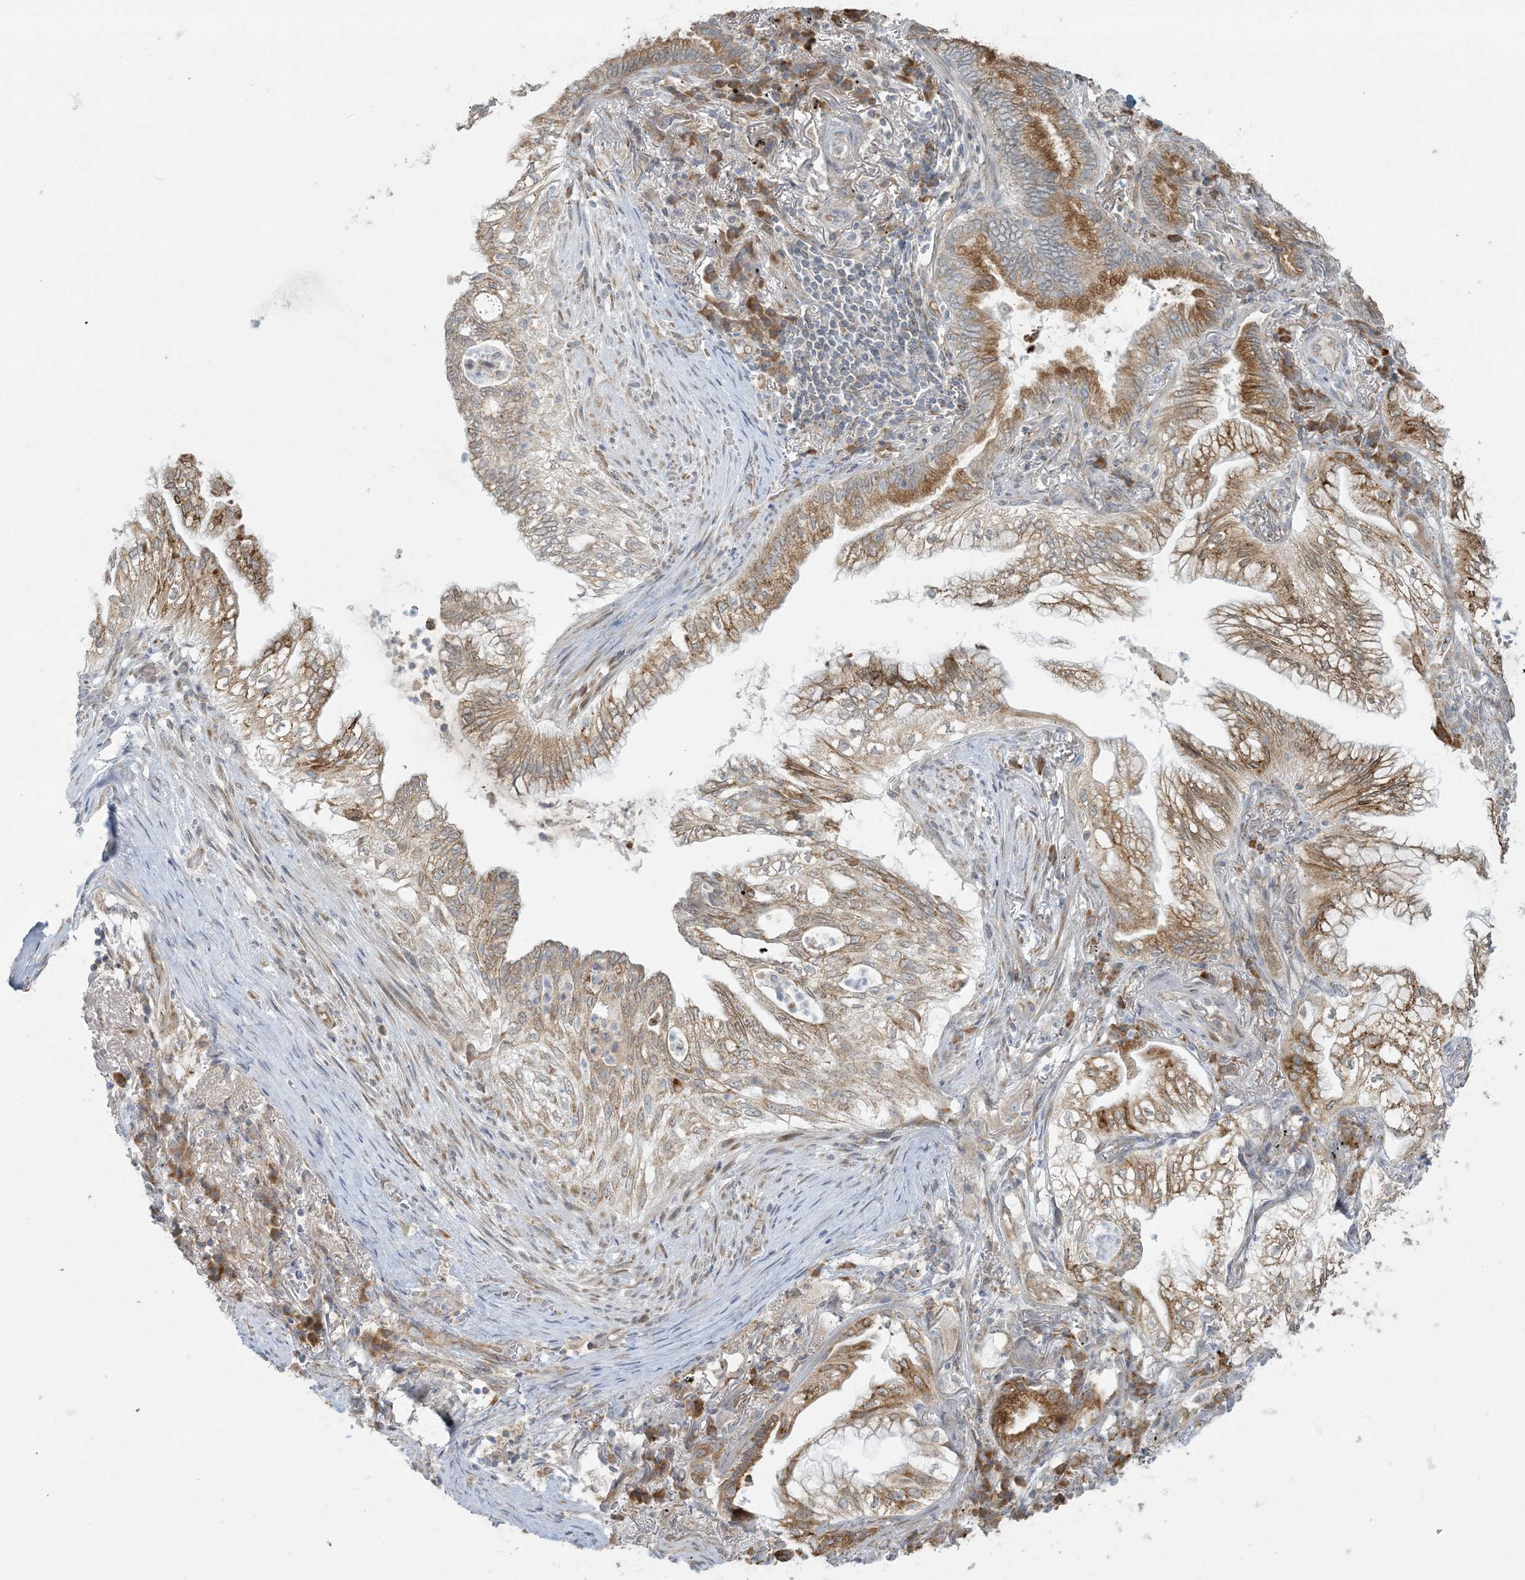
{"staining": {"intensity": "moderate", "quantity": "25%-75%", "location": "cytoplasmic/membranous"}, "tissue": "lung cancer", "cell_type": "Tumor cells", "image_type": "cancer", "snomed": [{"axis": "morphology", "description": "Adenocarcinoma, NOS"}, {"axis": "topography", "description": "Lung"}], "caption": "This photomicrograph reveals lung adenocarcinoma stained with IHC to label a protein in brown. The cytoplasmic/membranous of tumor cells show moderate positivity for the protein. Nuclei are counter-stained blue.", "gene": "HACL1", "patient": {"sex": "female", "age": 70}}